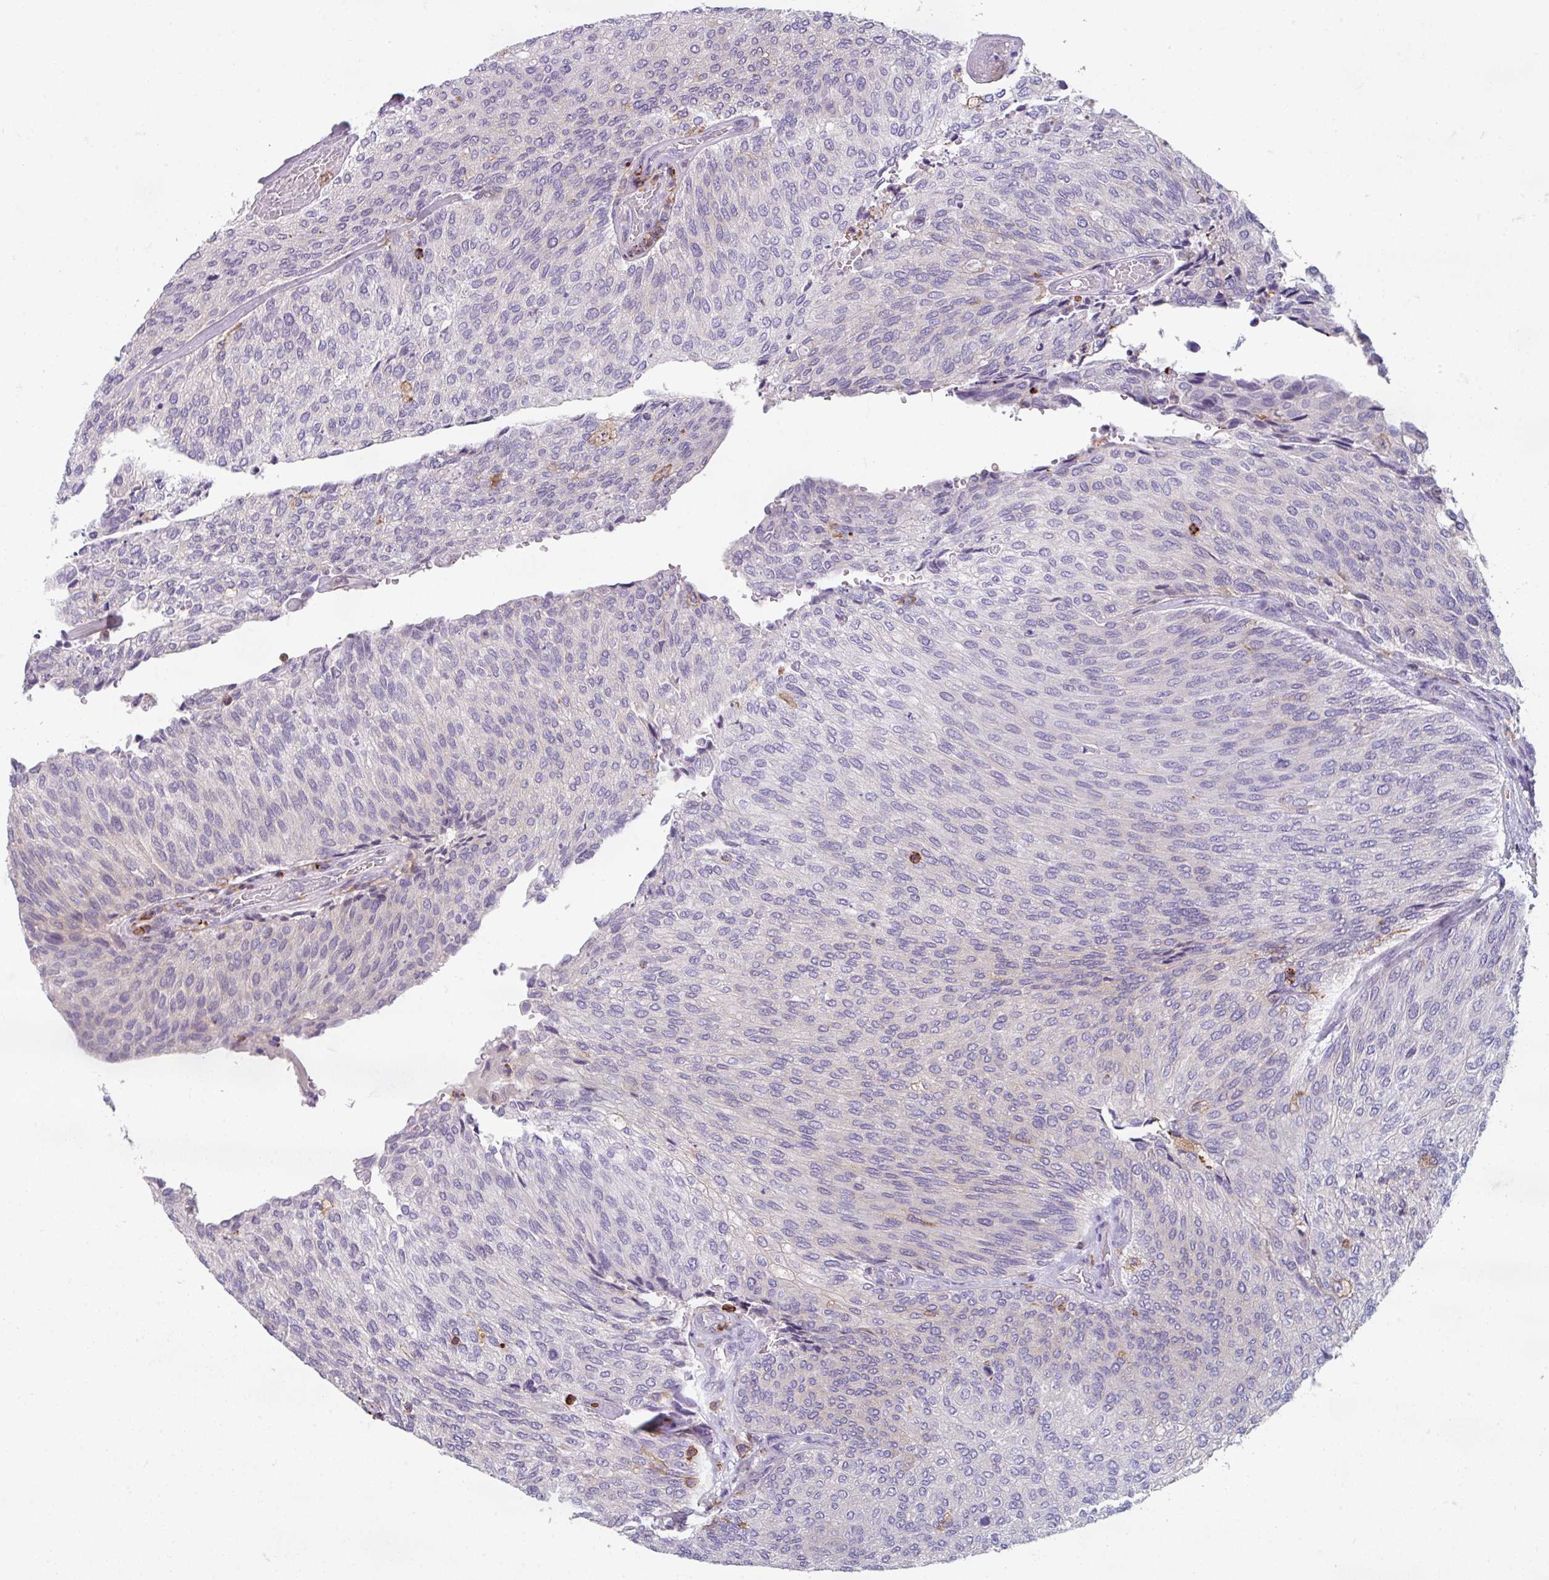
{"staining": {"intensity": "negative", "quantity": "none", "location": "none"}, "tissue": "urothelial cancer", "cell_type": "Tumor cells", "image_type": "cancer", "snomed": [{"axis": "morphology", "description": "Urothelial carcinoma, Low grade"}, {"axis": "topography", "description": "Urinary bladder"}], "caption": "This is a photomicrograph of immunohistochemistry (IHC) staining of urothelial carcinoma (low-grade), which shows no expression in tumor cells.", "gene": "NEDD9", "patient": {"sex": "female", "age": 79}}